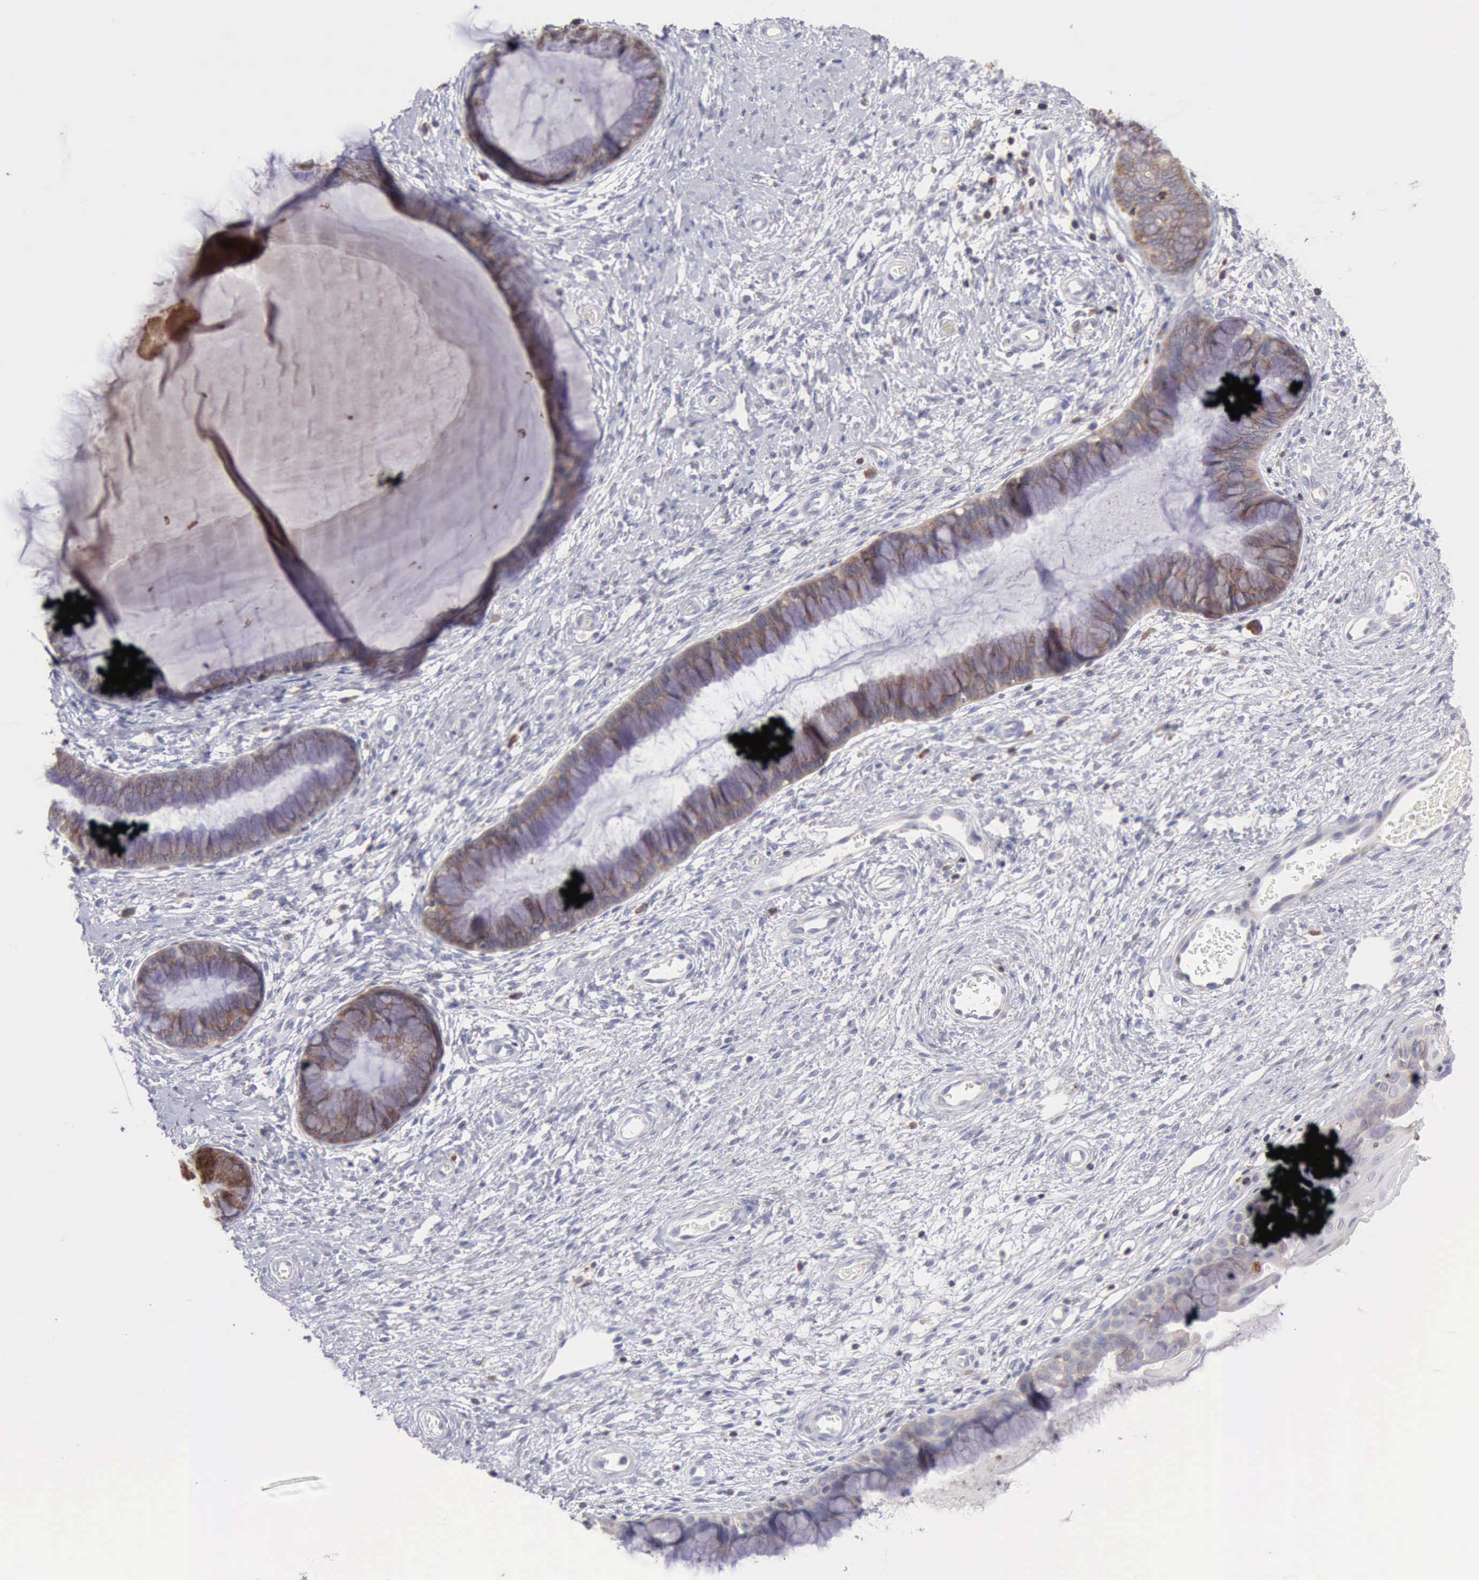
{"staining": {"intensity": "weak", "quantity": "25%-75%", "location": "cytoplasmic/membranous"}, "tissue": "cervix", "cell_type": "Glandular cells", "image_type": "normal", "snomed": [{"axis": "morphology", "description": "Normal tissue, NOS"}, {"axis": "topography", "description": "Cervix"}], "caption": "A micrograph of human cervix stained for a protein reveals weak cytoplasmic/membranous brown staining in glandular cells.", "gene": "SASH3", "patient": {"sex": "female", "age": 27}}